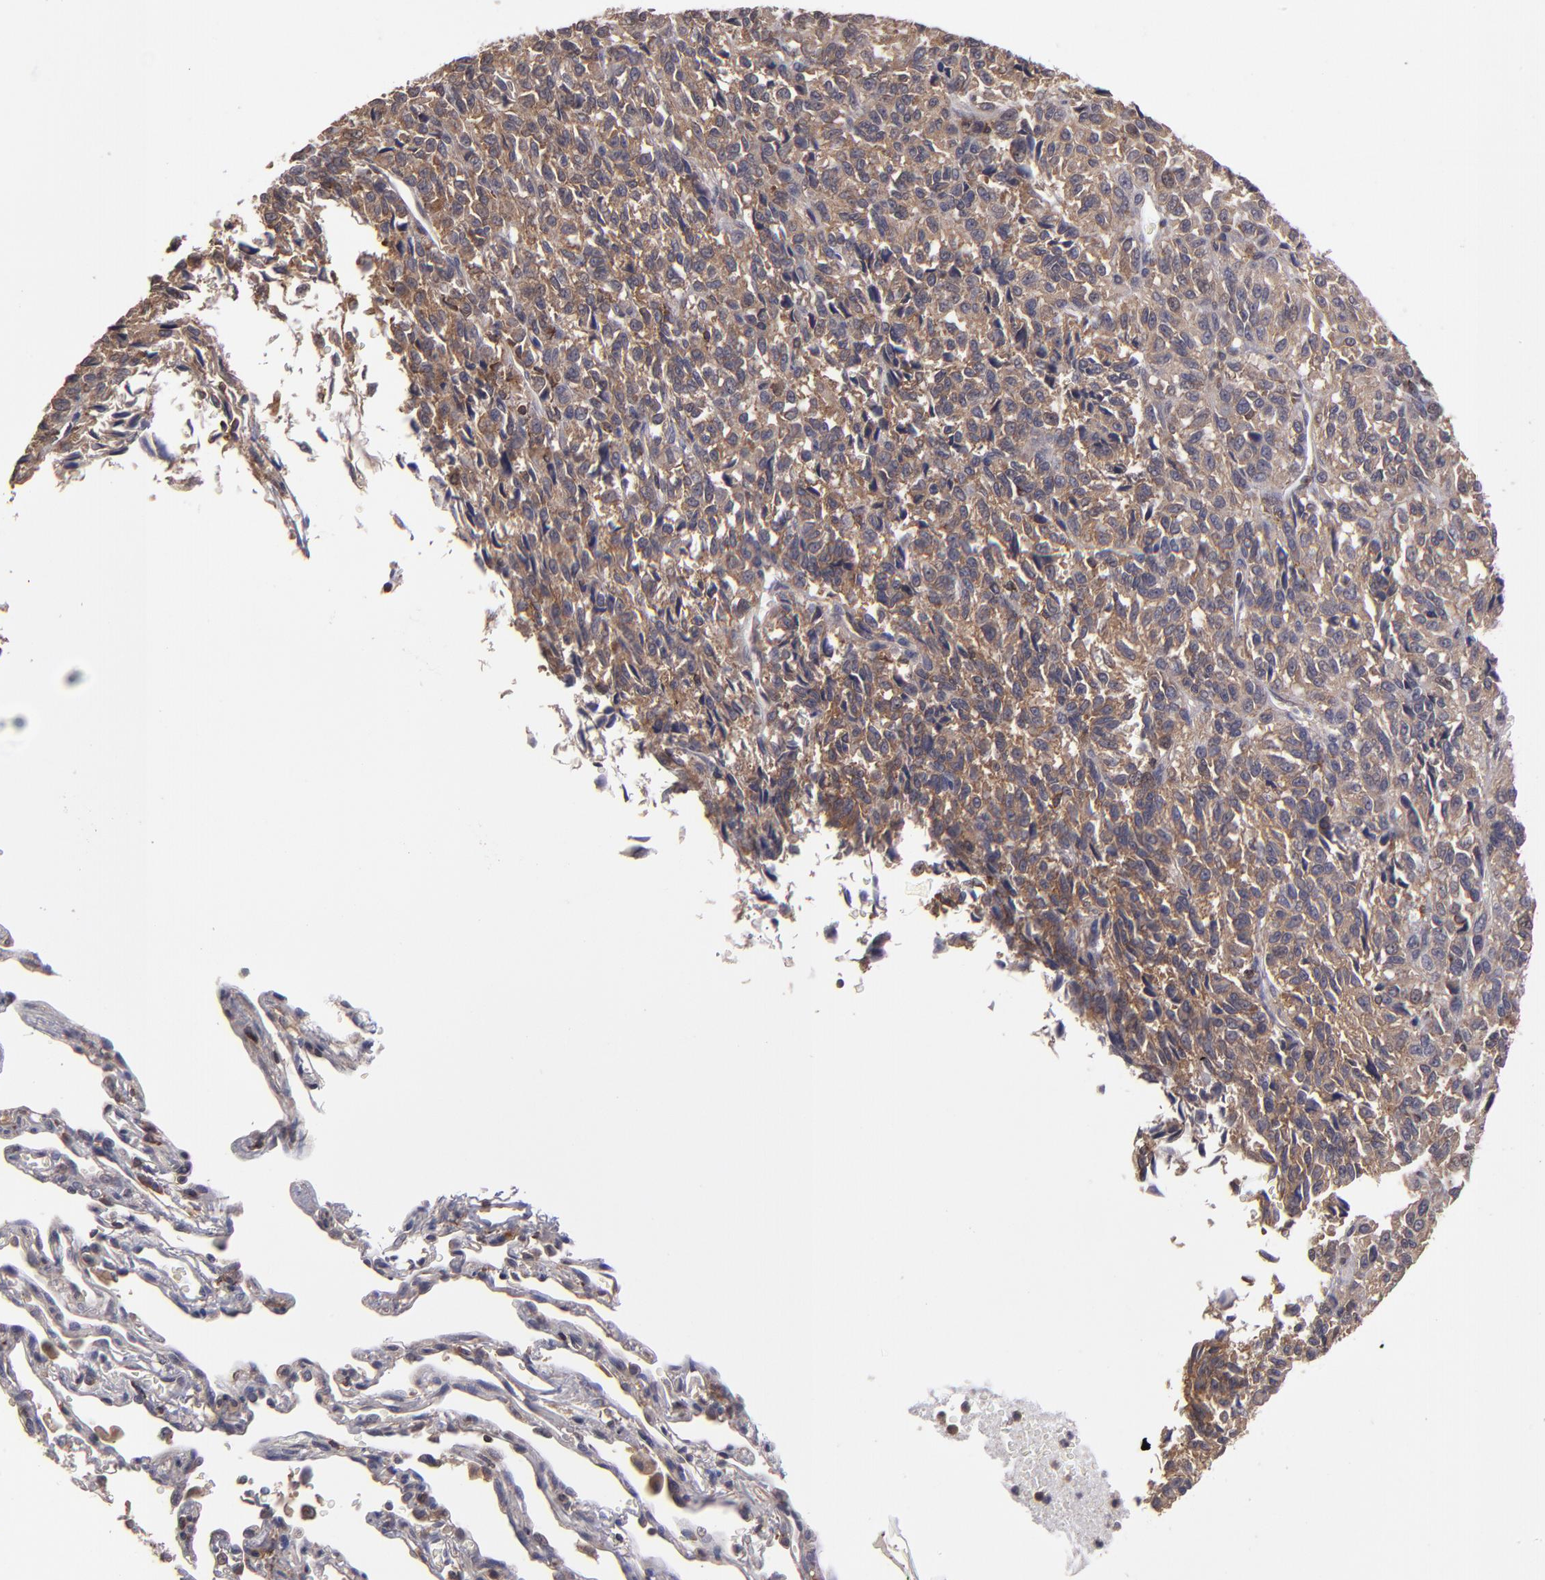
{"staining": {"intensity": "moderate", "quantity": "25%-75%", "location": "cytoplasmic/membranous"}, "tissue": "melanoma", "cell_type": "Tumor cells", "image_type": "cancer", "snomed": [{"axis": "morphology", "description": "Malignant melanoma, Metastatic site"}, {"axis": "topography", "description": "Lung"}], "caption": "Protein analysis of malignant melanoma (metastatic site) tissue shows moderate cytoplasmic/membranous positivity in approximately 25%-75% of tumor cells.", "gene": "NF2", "patient": {"sex": "male", "age": 64}}